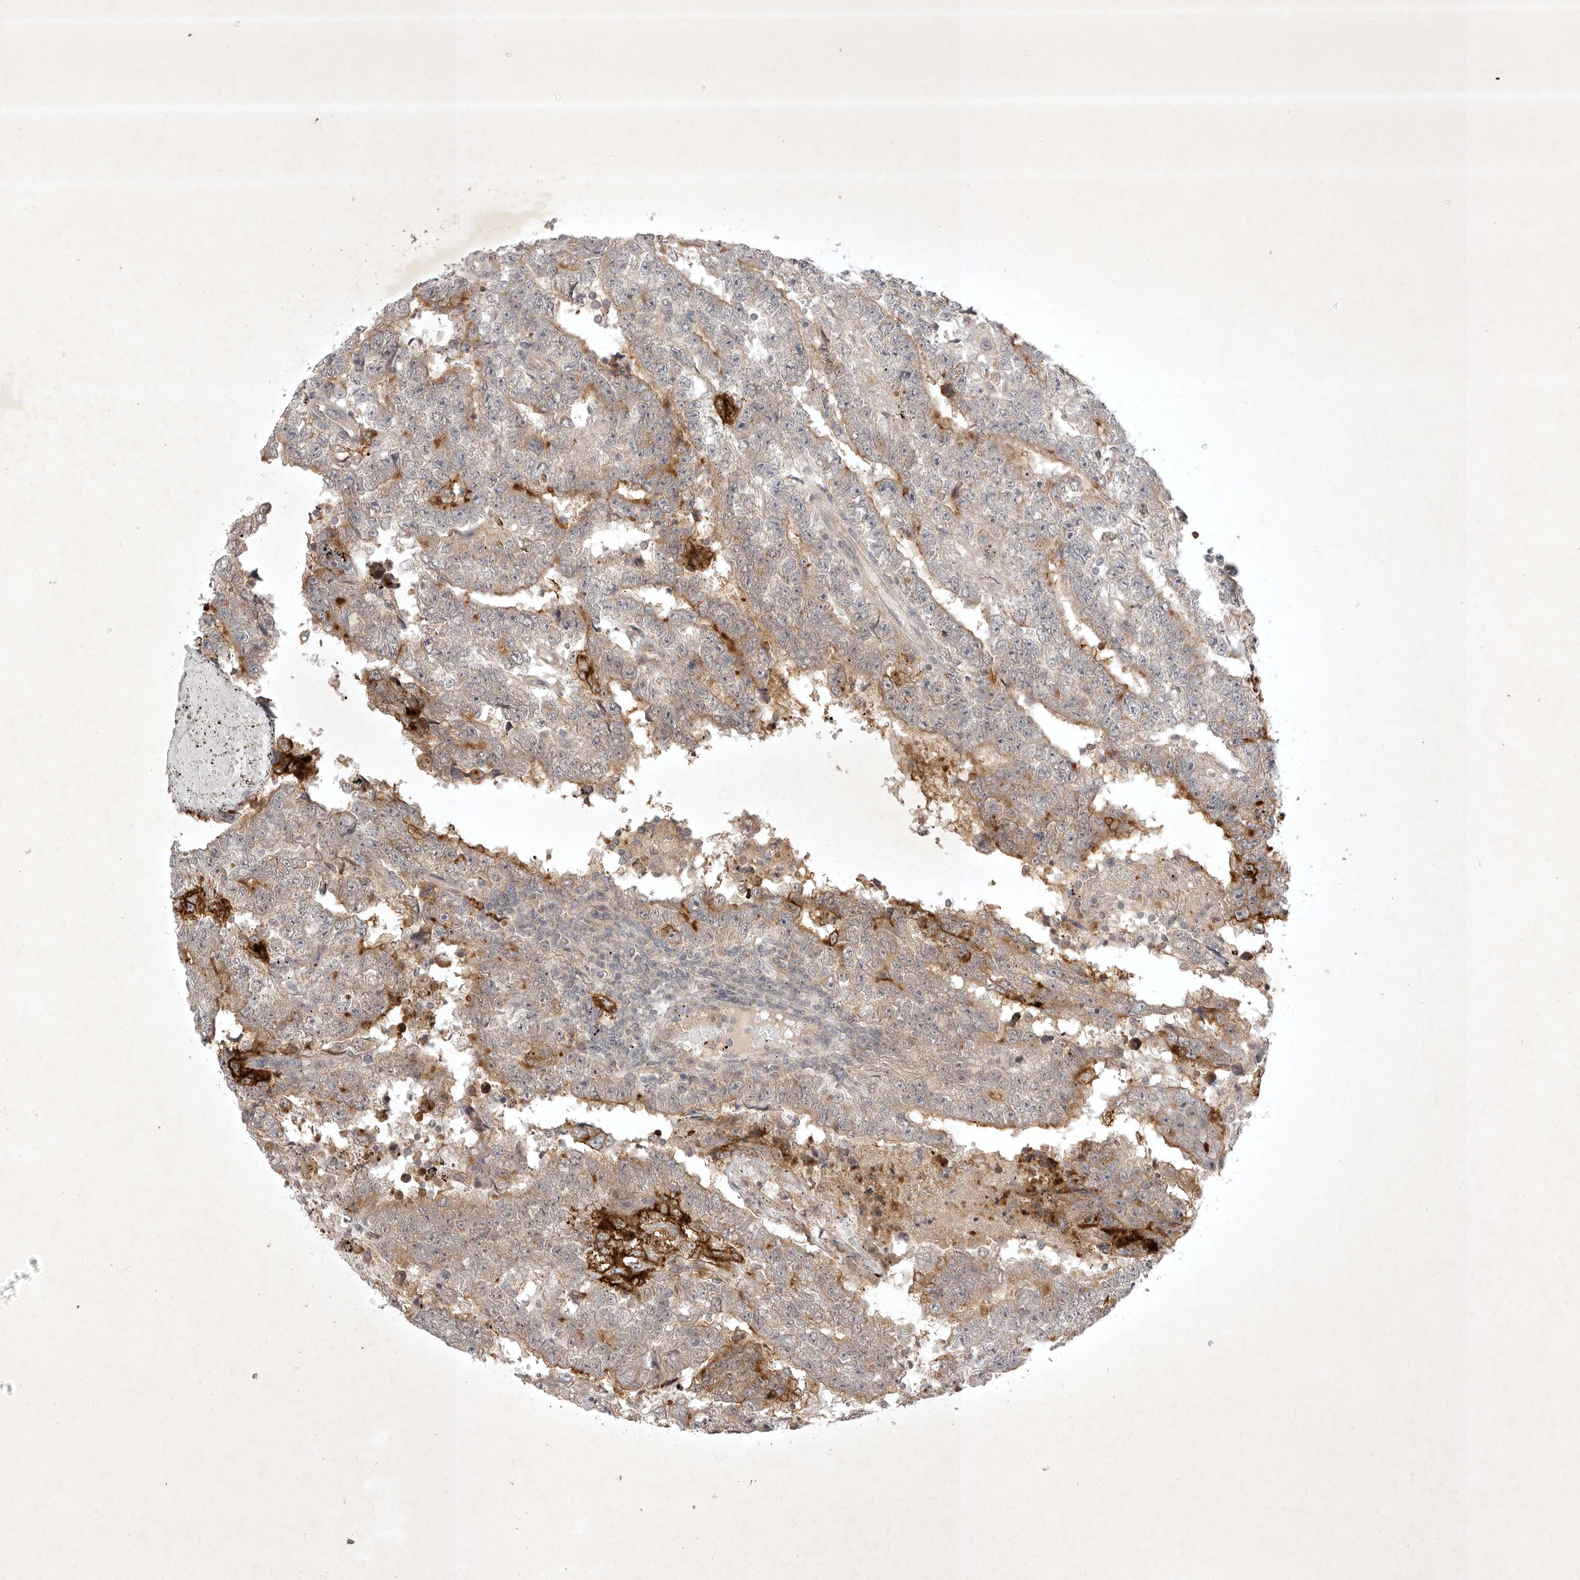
{"staining": {"intensity": "moderate", "quantity": "<25%", "location": "cytoplasmic/membranous"}, "tissue": "testis cancer", "cell_type": "Tumor cells", "image_type": "cancer", "snomed": [{"axis": "morphology", "description": "Carcinoma, Embryonal, NOS"}, {"axis": "topography", "description": "Testis"}], "caption": "Brown immunohistochemical staining in testis embryonal carcinoma demonstrates moderate cytoplasmic/membranous expression in approximately <25% of tumor cells.", "gene": "PTPDC1", "patient": {"sex": "male", "age": 25}}